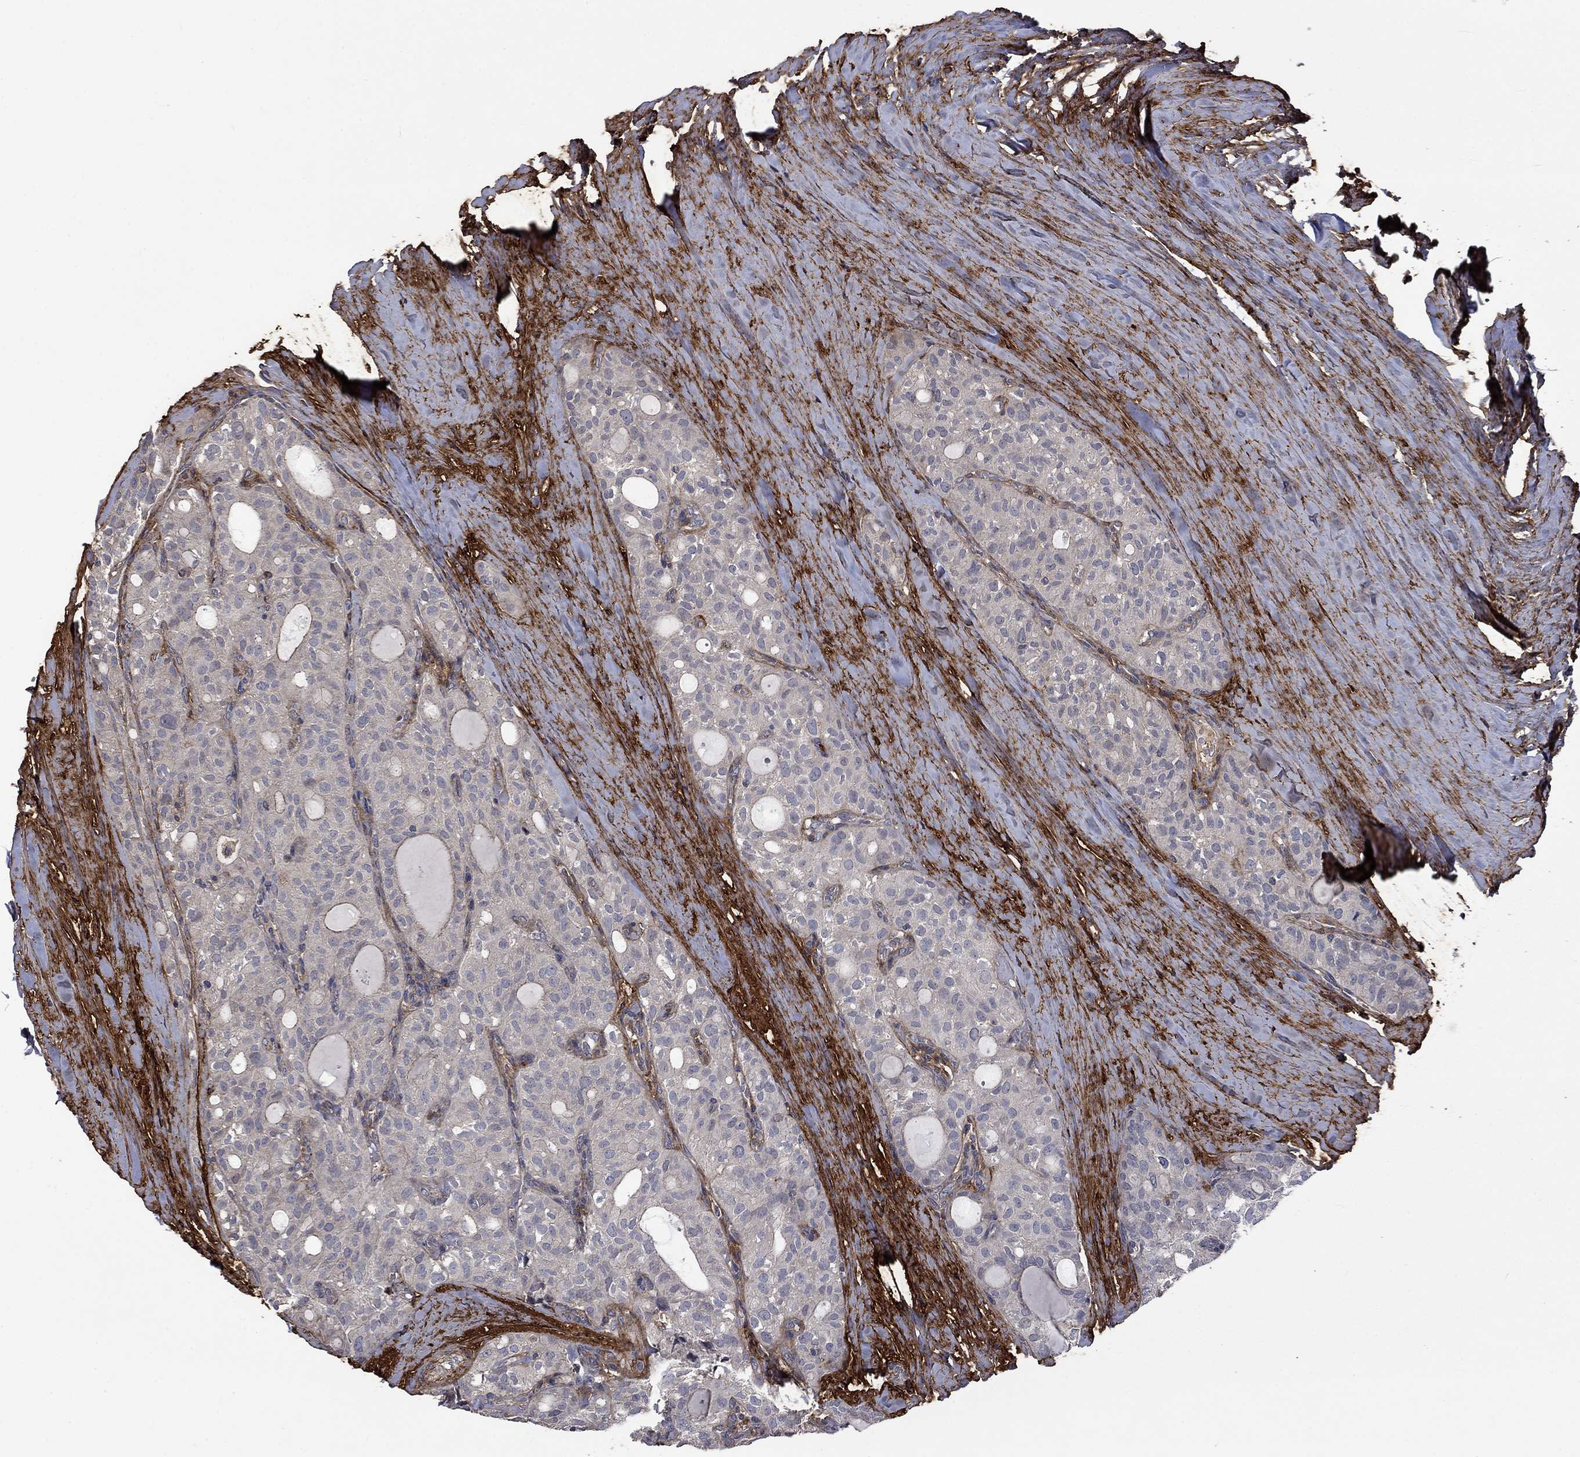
{"staining": {"intensity": "negative", "quantity": "none", "location": "none"}, "tissue": "thyroid cancer", "cell_type": "Tumor cells", "image_type": "cancer", "snomed": [{"axis": "morphology", "description": "Follicular adenoma carcinoma, NOS"}, {"axis": "topography", "description": "Thyroid gland"}], "caption": "Protein analysis of follicular adenoma carcinoma (thyroid) exhibits no significant positivity in tumor cells.", "gene": "VCAN", "patient": {"sex": "male", "age": 75}}